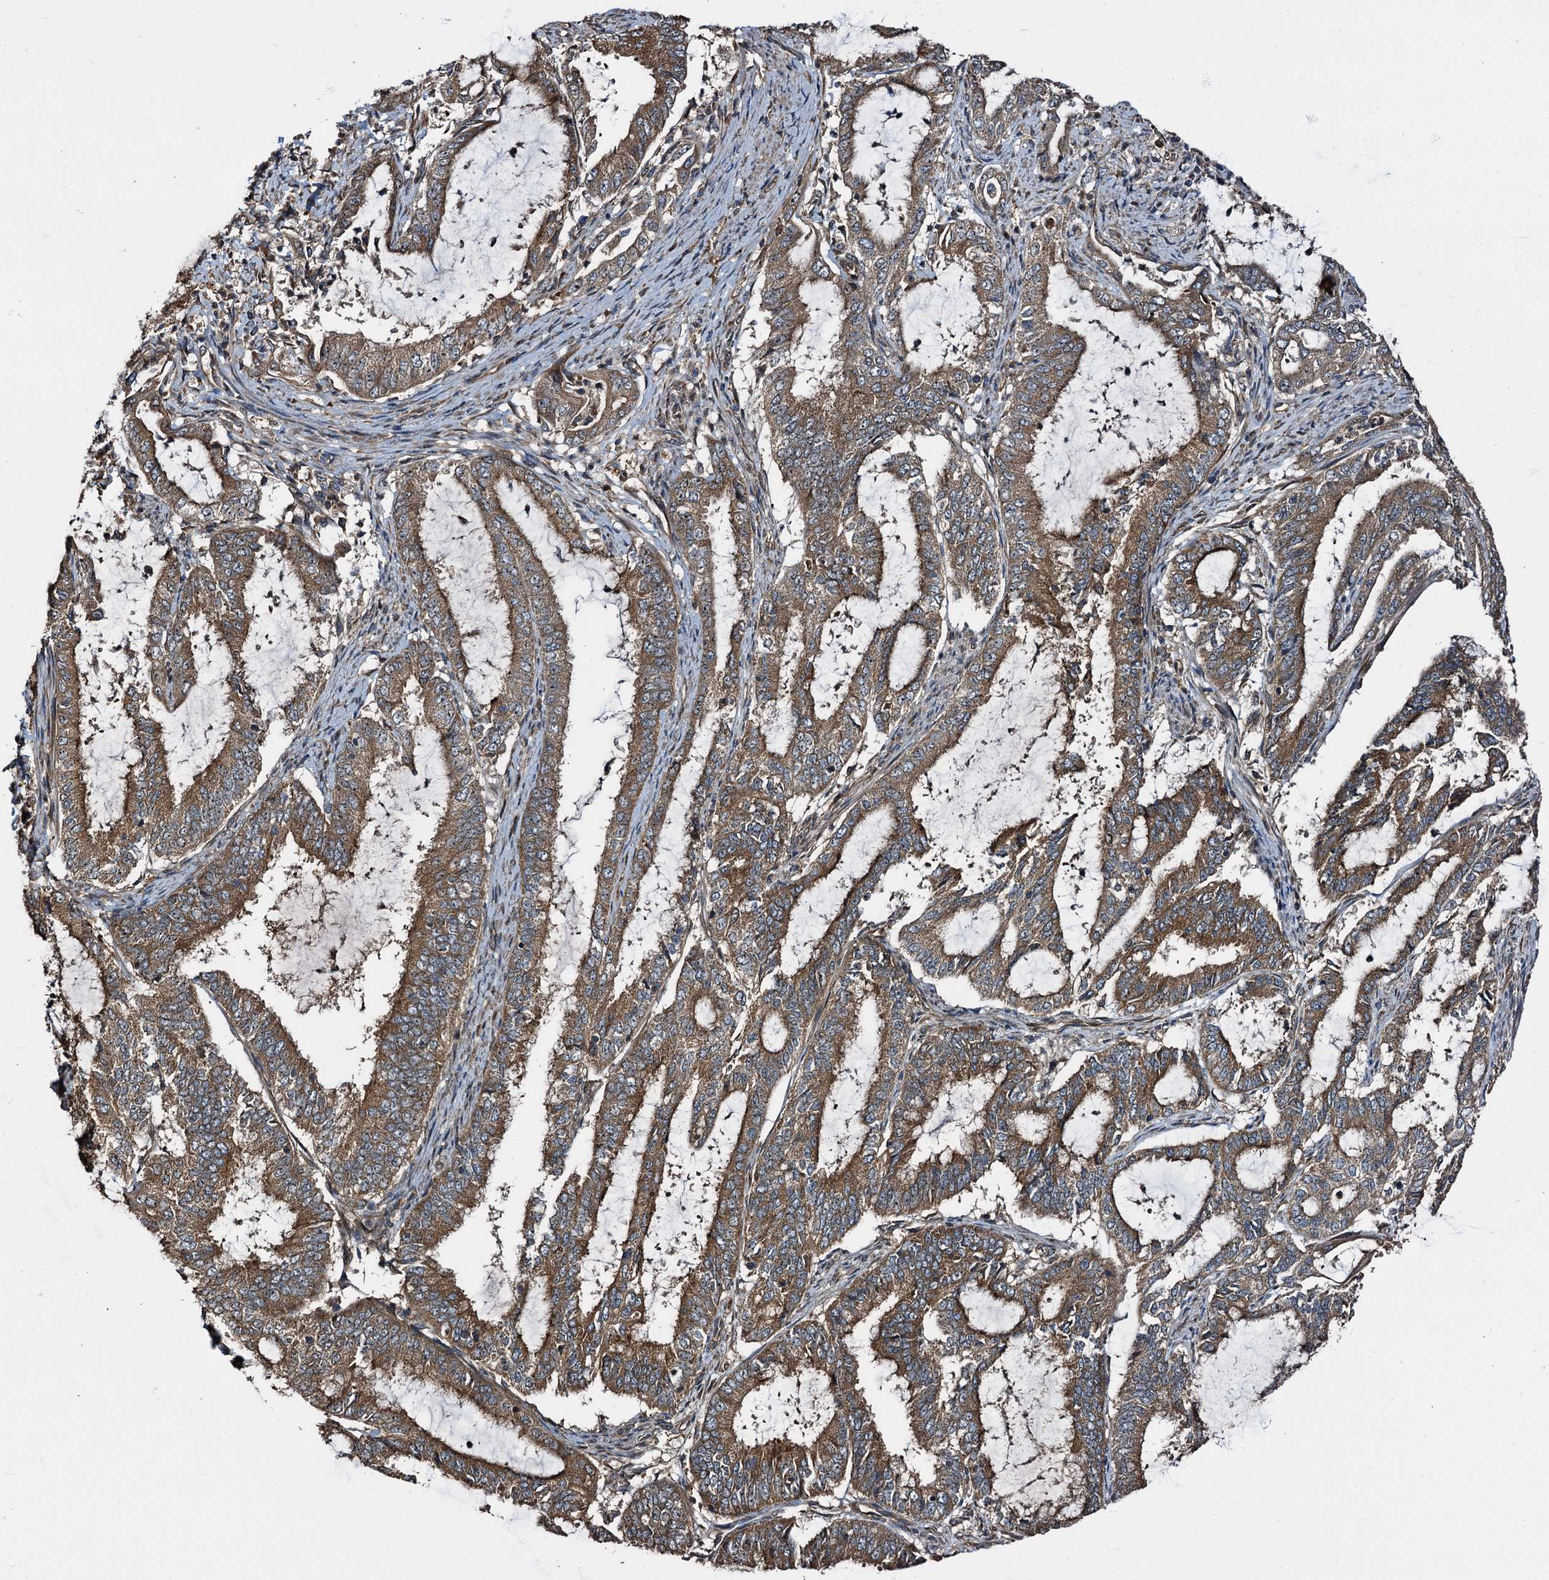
{"staining": {"intensity": "moderate", "quantity": ">75%", "location": "cytoplasmic/membranous,nuclear"}, "tissue": "endometrial cancer", "cell_type": "Tumor cells", "image_type": "cancer", "snomed": [{"axis": "morphology", "description": "Adenocarcinoma, NOS"}, {"axis": "topography", "description": "Endometrium"}], "caption": "The immunohistochemical stain highlights moderate cytoplasmic/membranous and nuclear positivity in tumor cells of adenocarcinoma (endometrial) tissue.", "gene": "PEX5", "patient": {"sex": "female", "age": 51}}